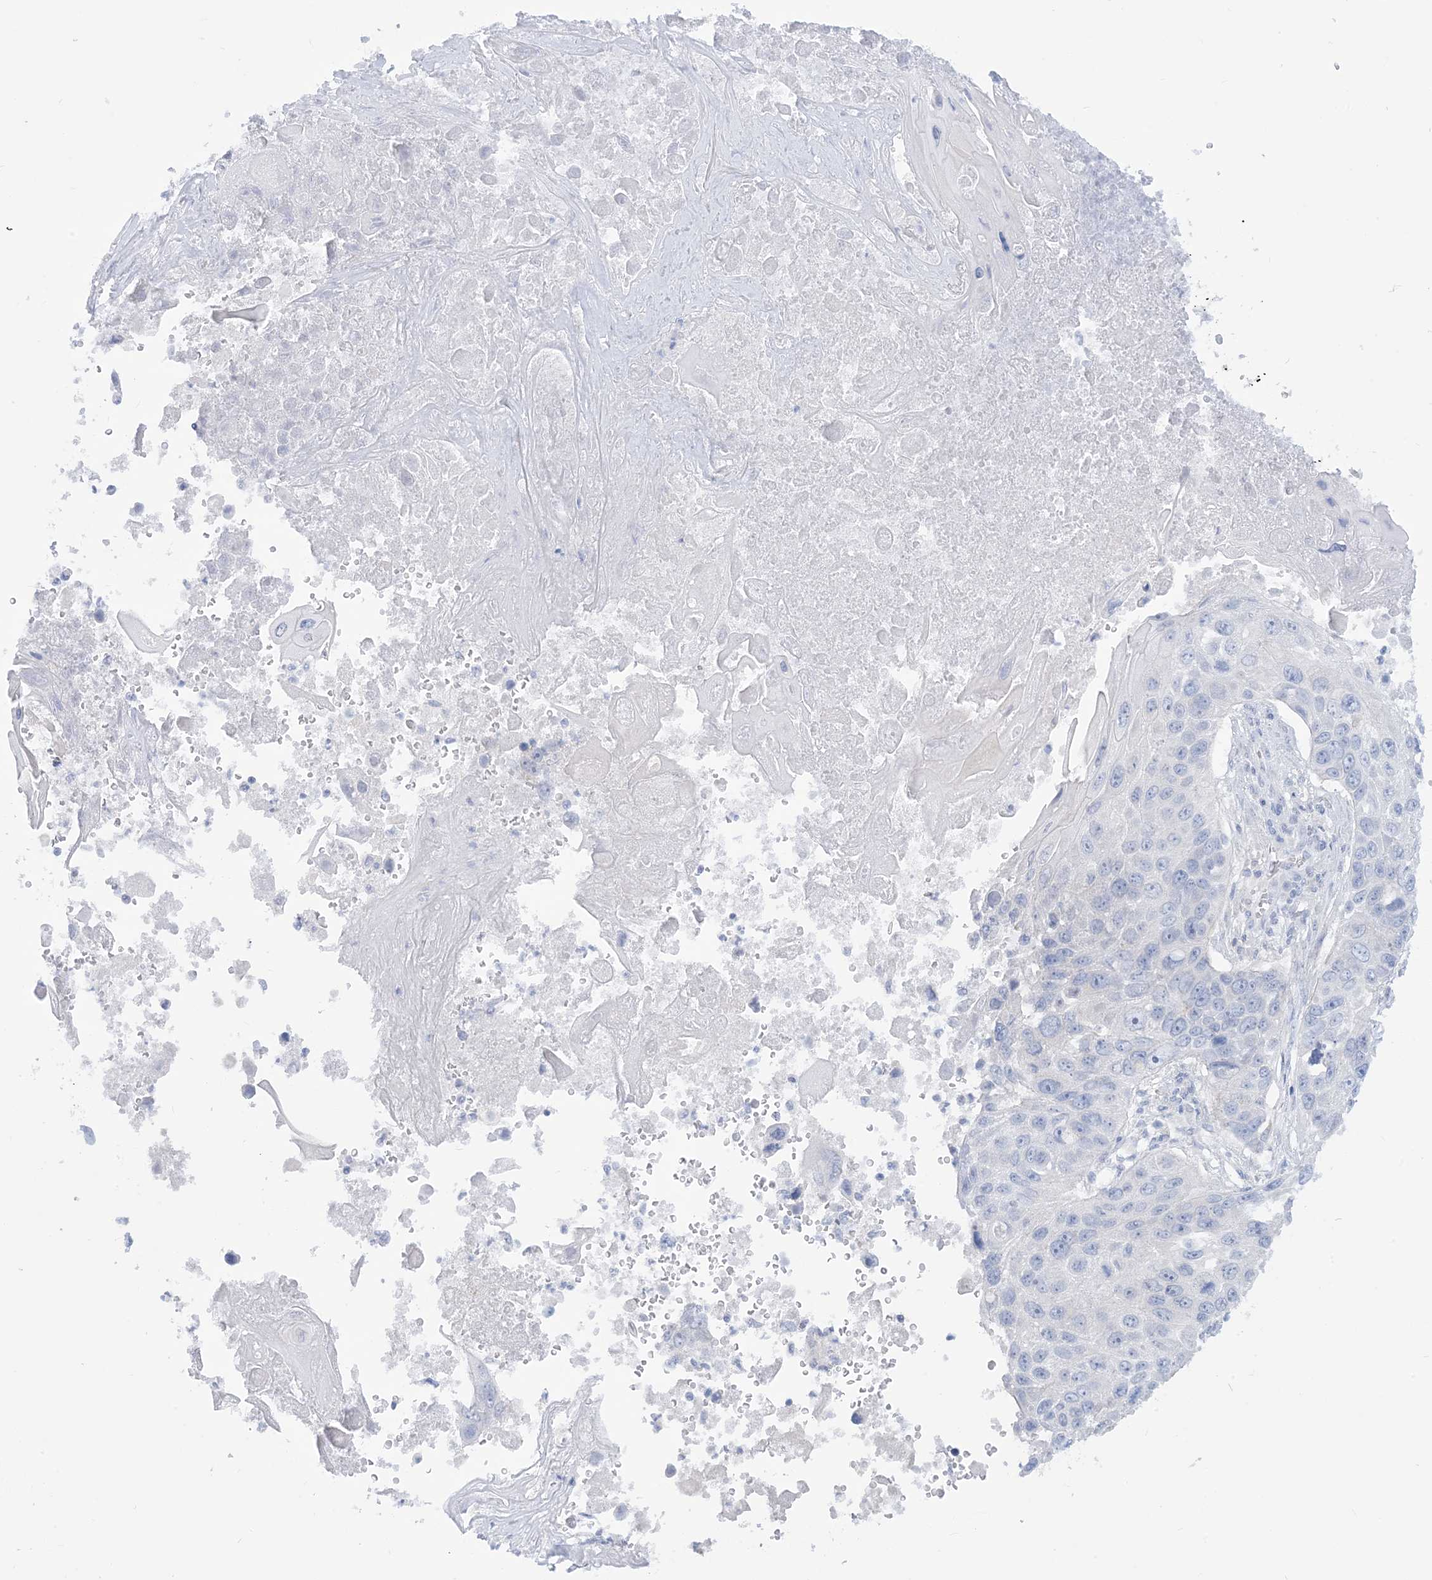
{"staining": {"intensity": "negative", "quantity": "none", "location": "none"}, "tissue": "lung cancer", "cell_type": "Tumor cells", "image_type": "cancer", "snomed": [{"axis": "morphology", "description": "Squamous cell carcinoma, NOS"}, {"axis": "topography", "description": "Lung"}], "caption": "Immunohistochemical staining of squamous cell carcinoma (lung) displays no significant staining in tumor cells. (Brightfield microscopy of DAB (3,3'-diaminobenzidine) immunohistochemistry (IHC) at high magnification).", "gene": "MARS2", "patient": {"sex": "male", "age": 61}}